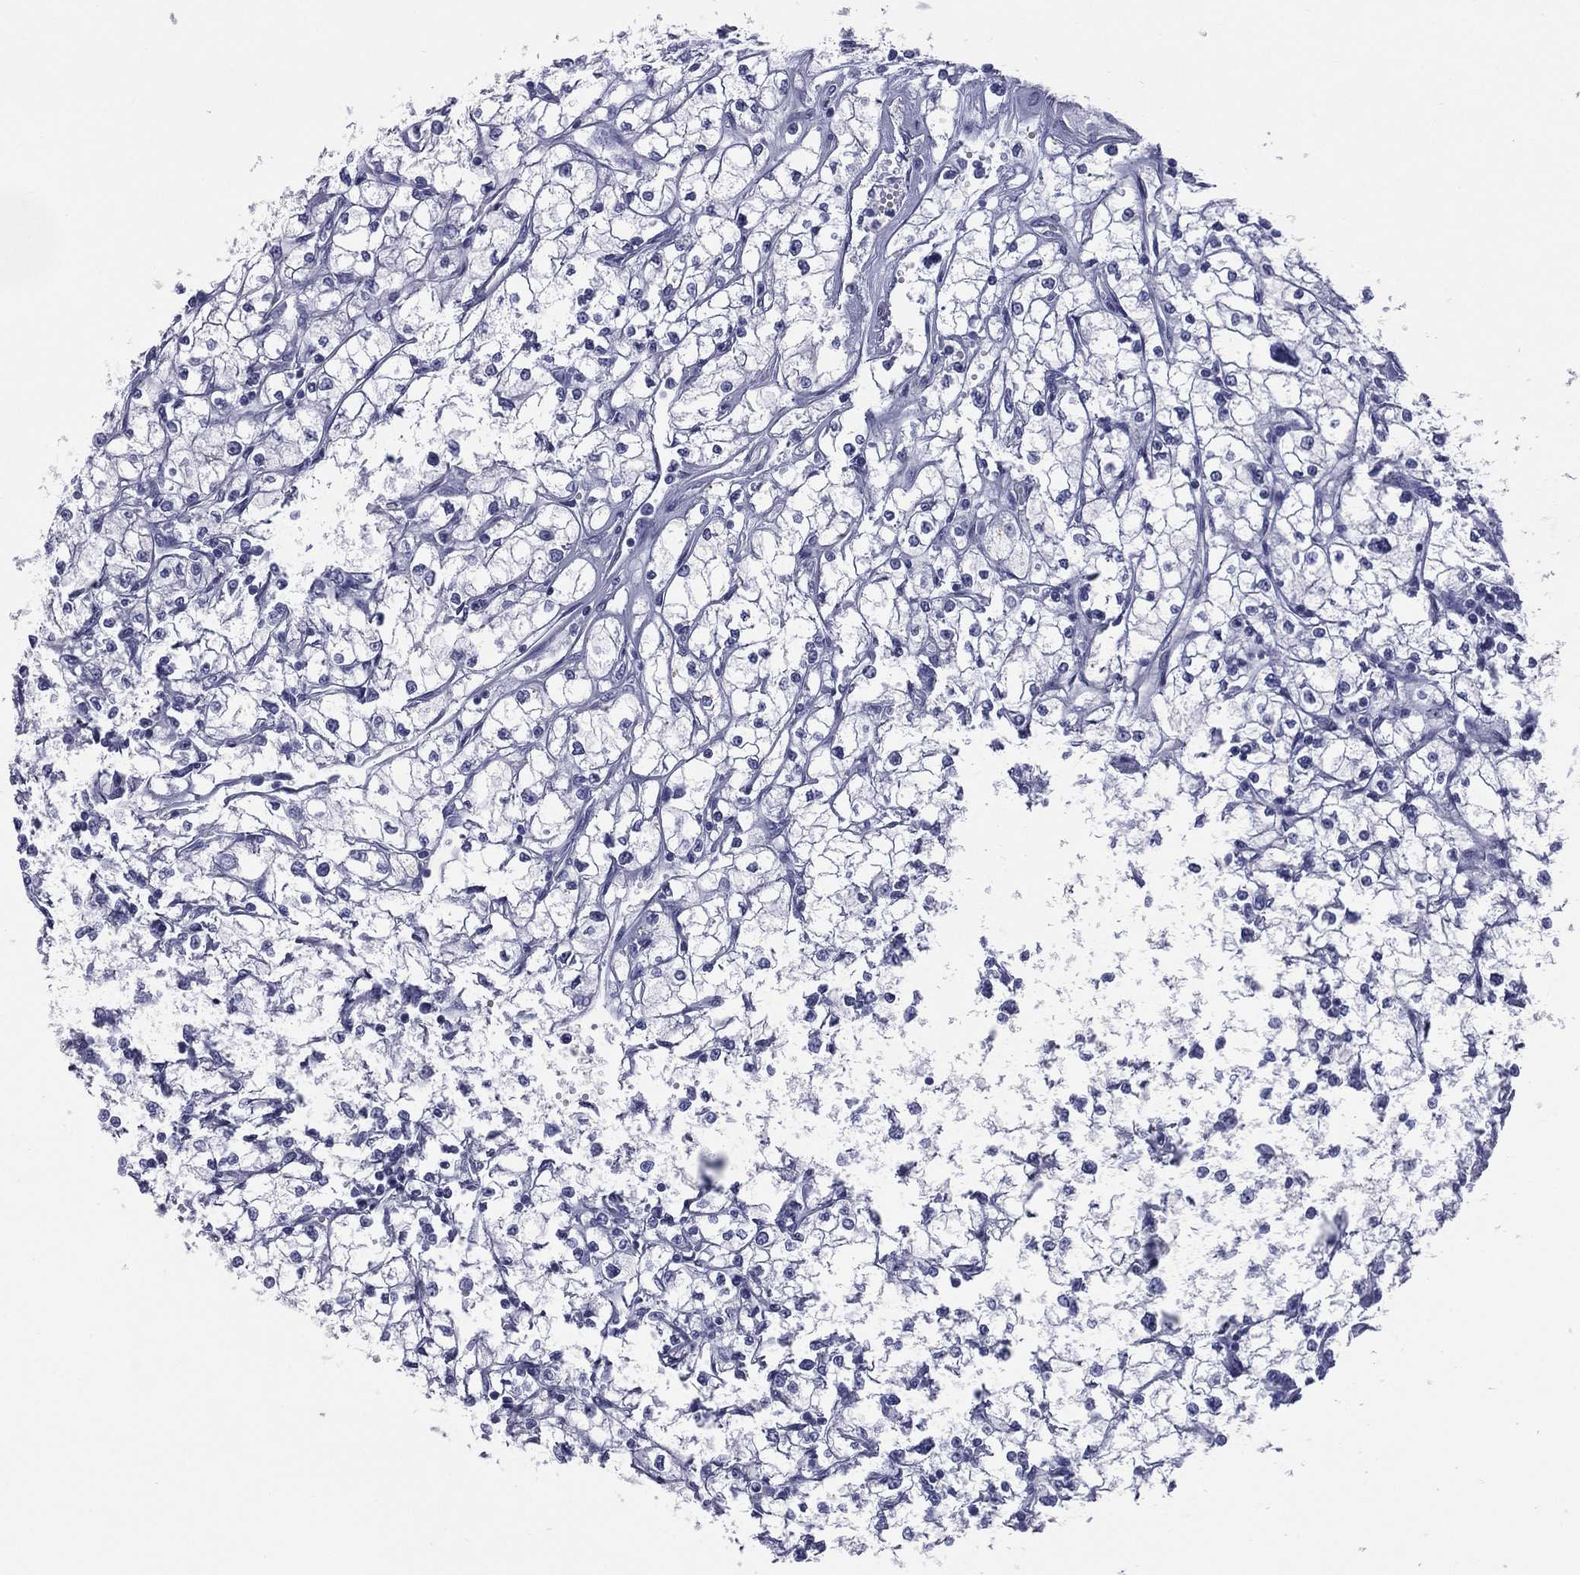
{"staining": {"intensity": "negative", "quantity": "none", "location": "none"}, "tissue": "renal cancer", "cell_type": "Tumor cells", "image_type": "cancer", "snomed": [{"axis": "morphology", "description": "Adenocarcinoma, NOS"}, {"axis": "topography", "description": "Kidney"}], "caption": "High magnification brightfield microscopy of renal cancer stained with DAB (3,3'-diaminobenzidine) (brown) and counterstained with hematoxylin (blue): tumor cells show no significant staining.", "gene": "MLN", "patient": {"sex": "male", "age": 67}}